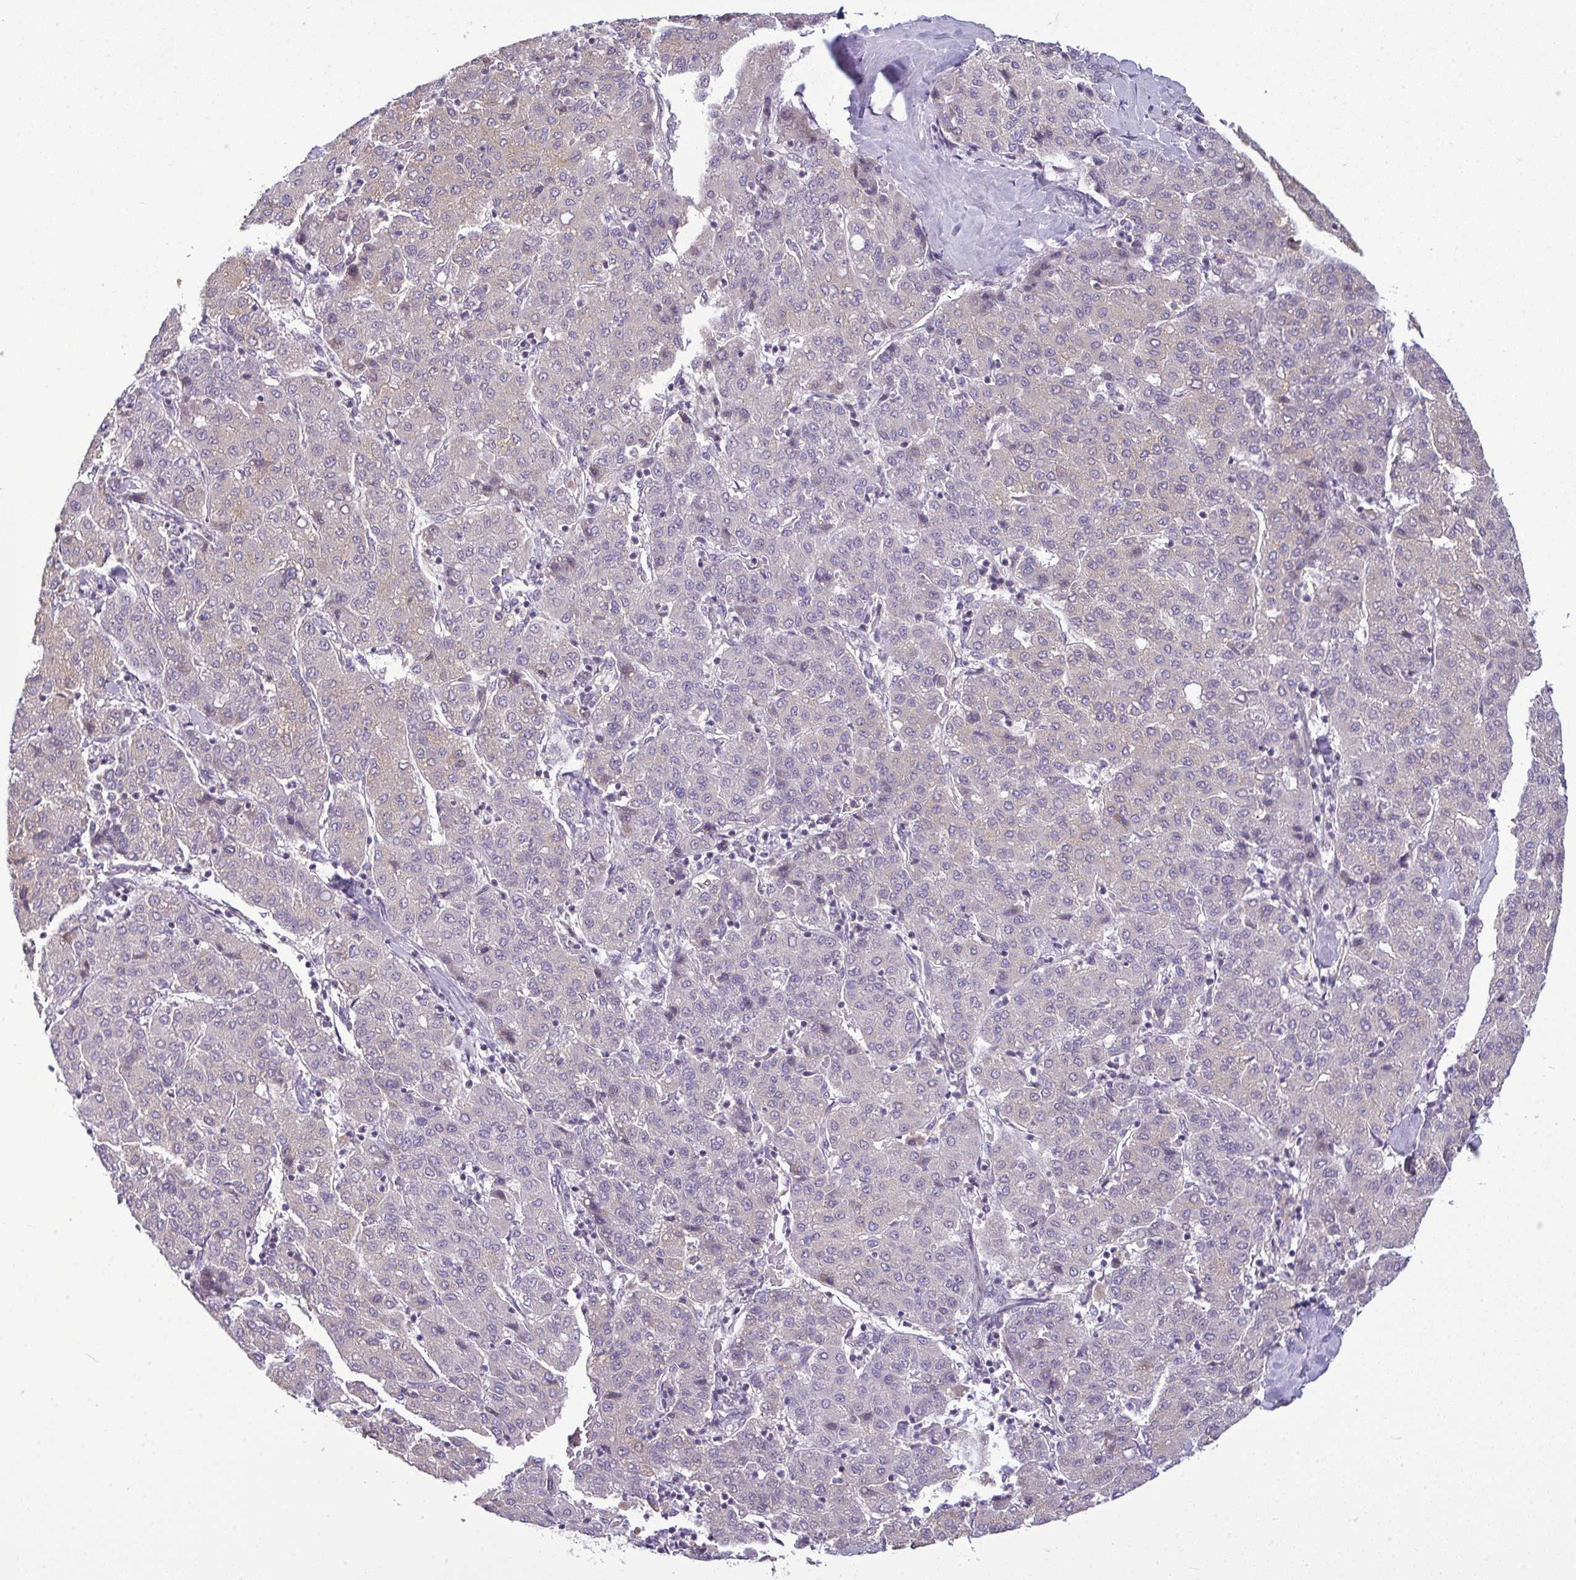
{"staining": {"intensity": "negative", "quantity": "none", "location": "none"}, "tissue": "liver cancer", "cell_type": "Tumor cells", "image_type": "cancer", "snomed": [{"axis": "morphology", "description": "Carcinoma, Hepatocellular, NOS"}, {"axis": "topography", "description": "Liver"}], "caption": "Liver cancer (hepatocellular carcinoma) was stained to show a protein in brown. There is no significant positivity in tumor cells. Brightfield microscopy of immunohistochemistry stained with DAB (3,3'-diaminobenzidine) (brown) and hematoxylin (blue), captured at high magnification.", "gene": "NT5C1A", "patient": {"sex": "male", "age": 65}}